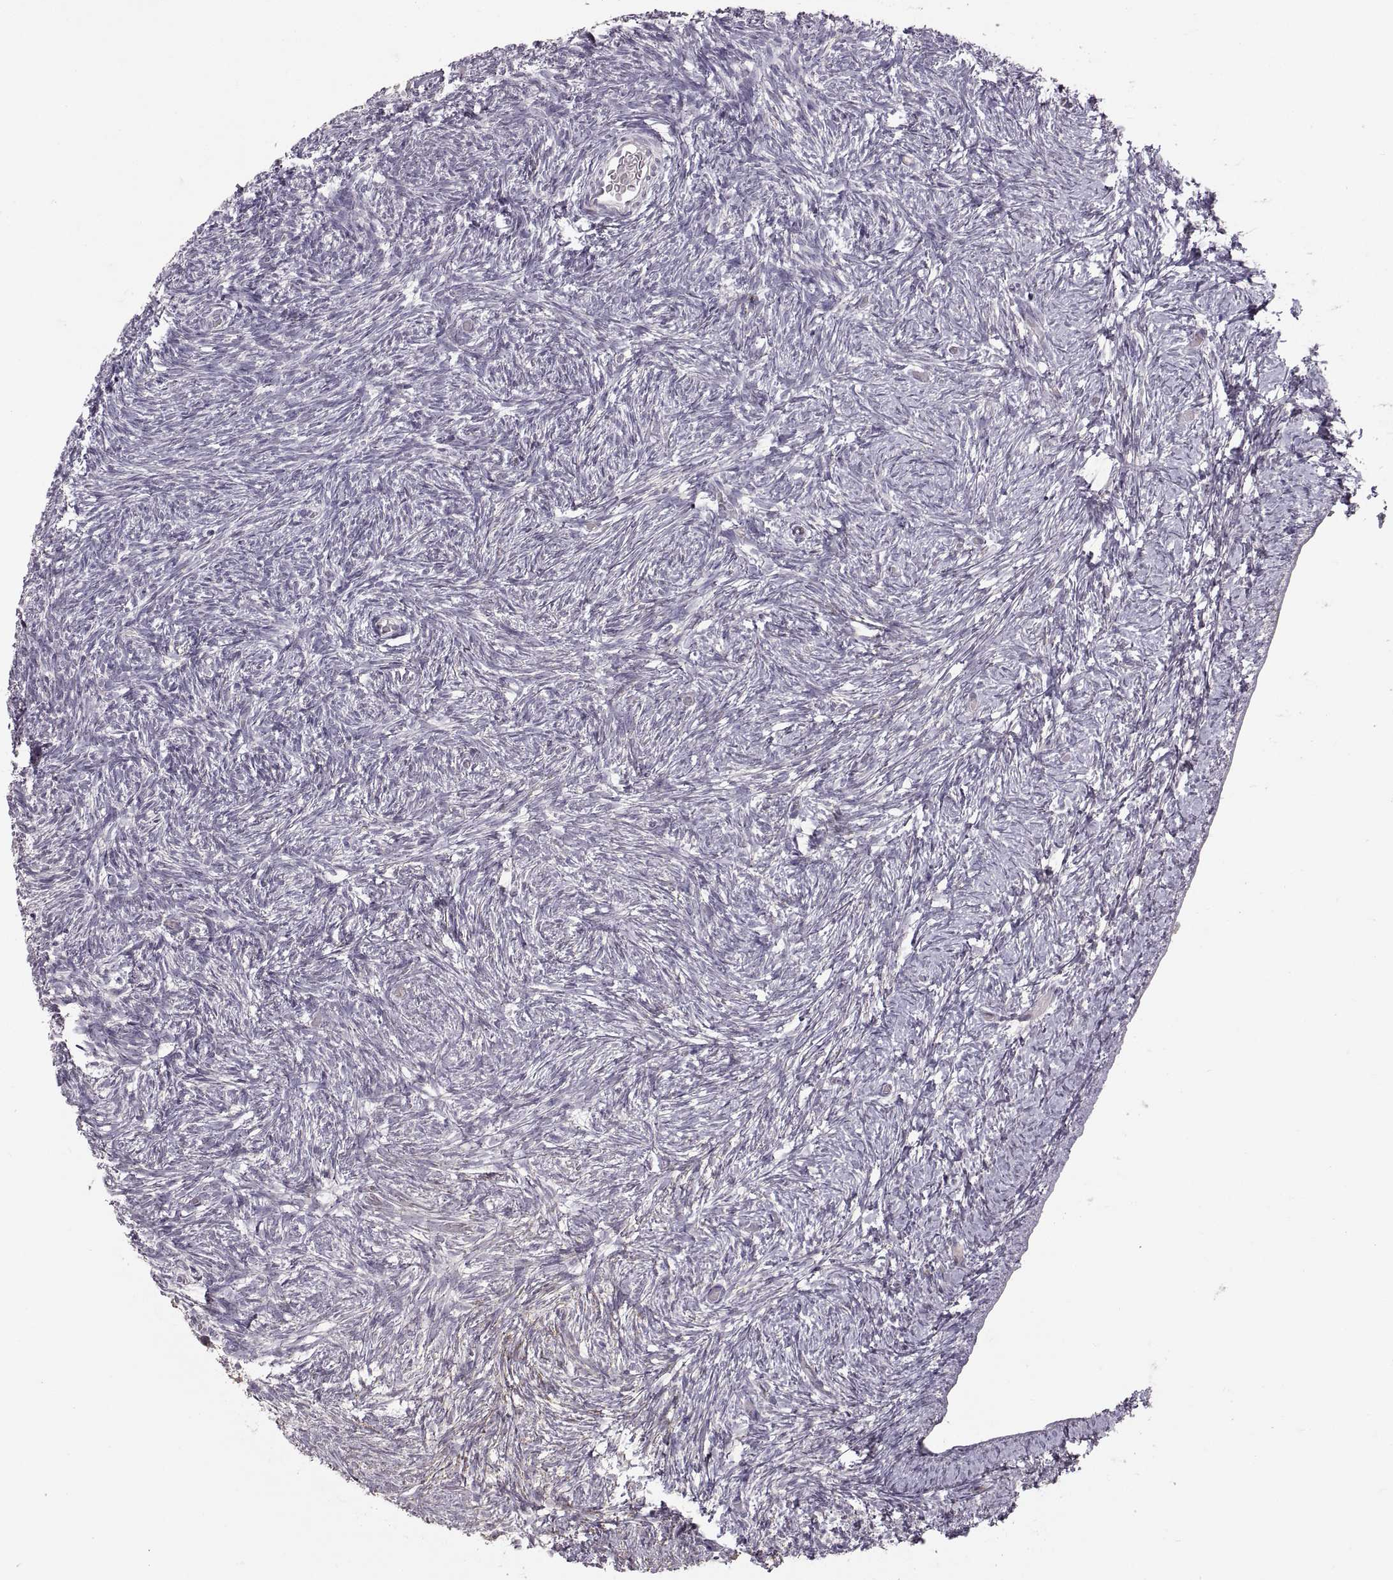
{"staining": {"intensity": "negative", "quantity": "none", "location": "none"}, "tissue": "ovary", "cell_type": "Ovarian stroma cells", "image_type": "normal", "snomed": [{"axis": "morphology", "description": "Normal tissue, NOS"}, {"axis": "topography", "description": "Ovary"}], "caption": "The IHC histopathology image has no significant staining in ovarian stroma cells of ovary. (Brightfield microscopy of DAB (3,3'-diaminobenzidine) IHC at high magnification).", "gene": "CDH2", "patient": {"sex": "female", "age": 39}}